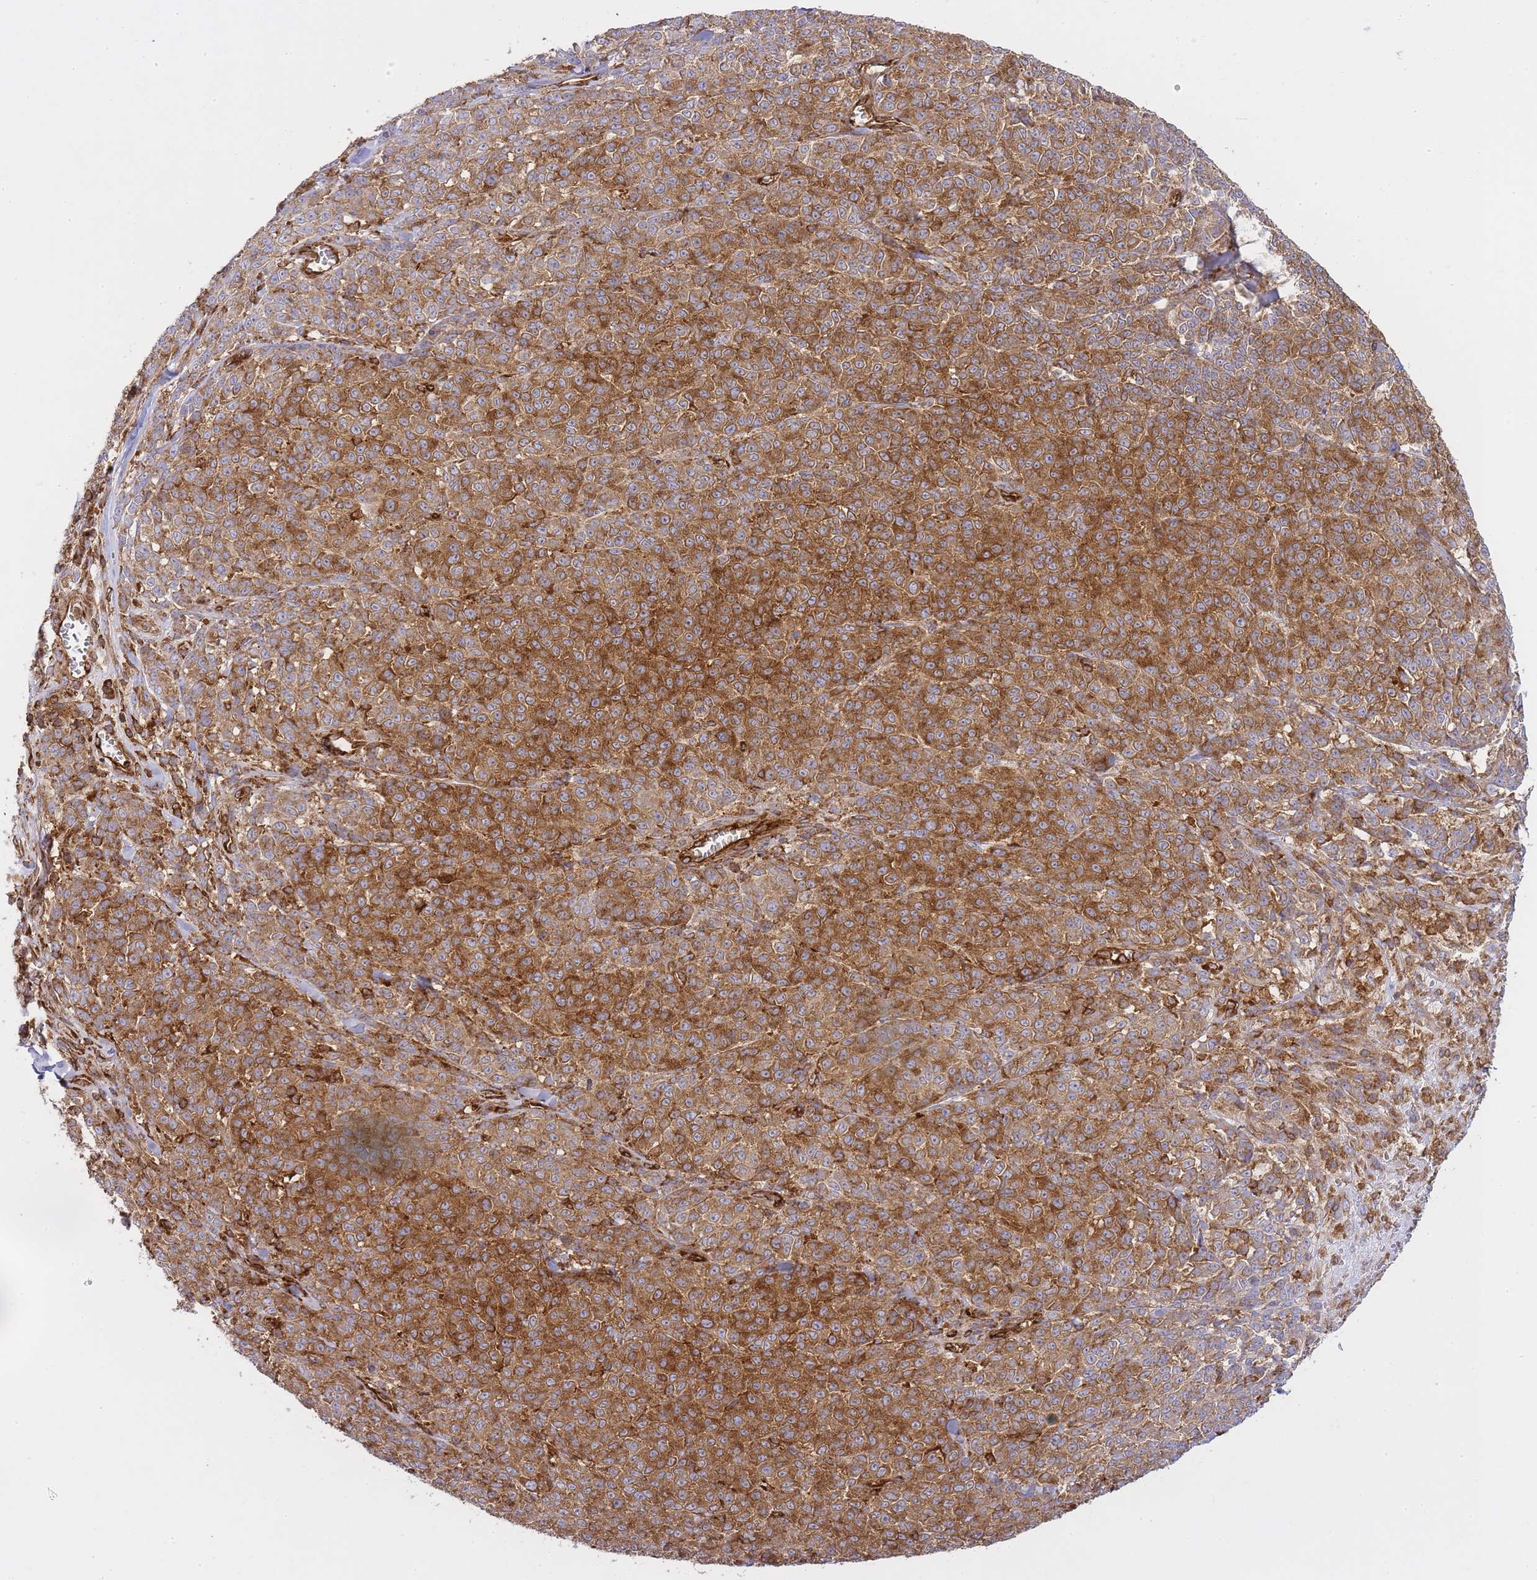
{"staining": {"intensity": "moderate", "quantity": ">75%", "location": "cytoplasmic/membranous"}, "tissue": "melanoma", "cell_type": "Tumor cells", "image_type": "cancer", "snomed": [{"axis": "morphology", "description": "Normal tissue, NOS"}, {"axis": "morphology", "description": "Malignant melanoma, NOS"}, {"axis": "topography", "description": "Skin"}], "caption": "Immunohistochemistry (IHC) (DAB (3,3'-diaminobenzidine)) staining of human malignant melanoma exhibits moderate cytoplasmic/membranous protein staining in approximately >75% of tumor cells.", "gene": "MSN", "patient": {"sex": "female", "age": 34}}